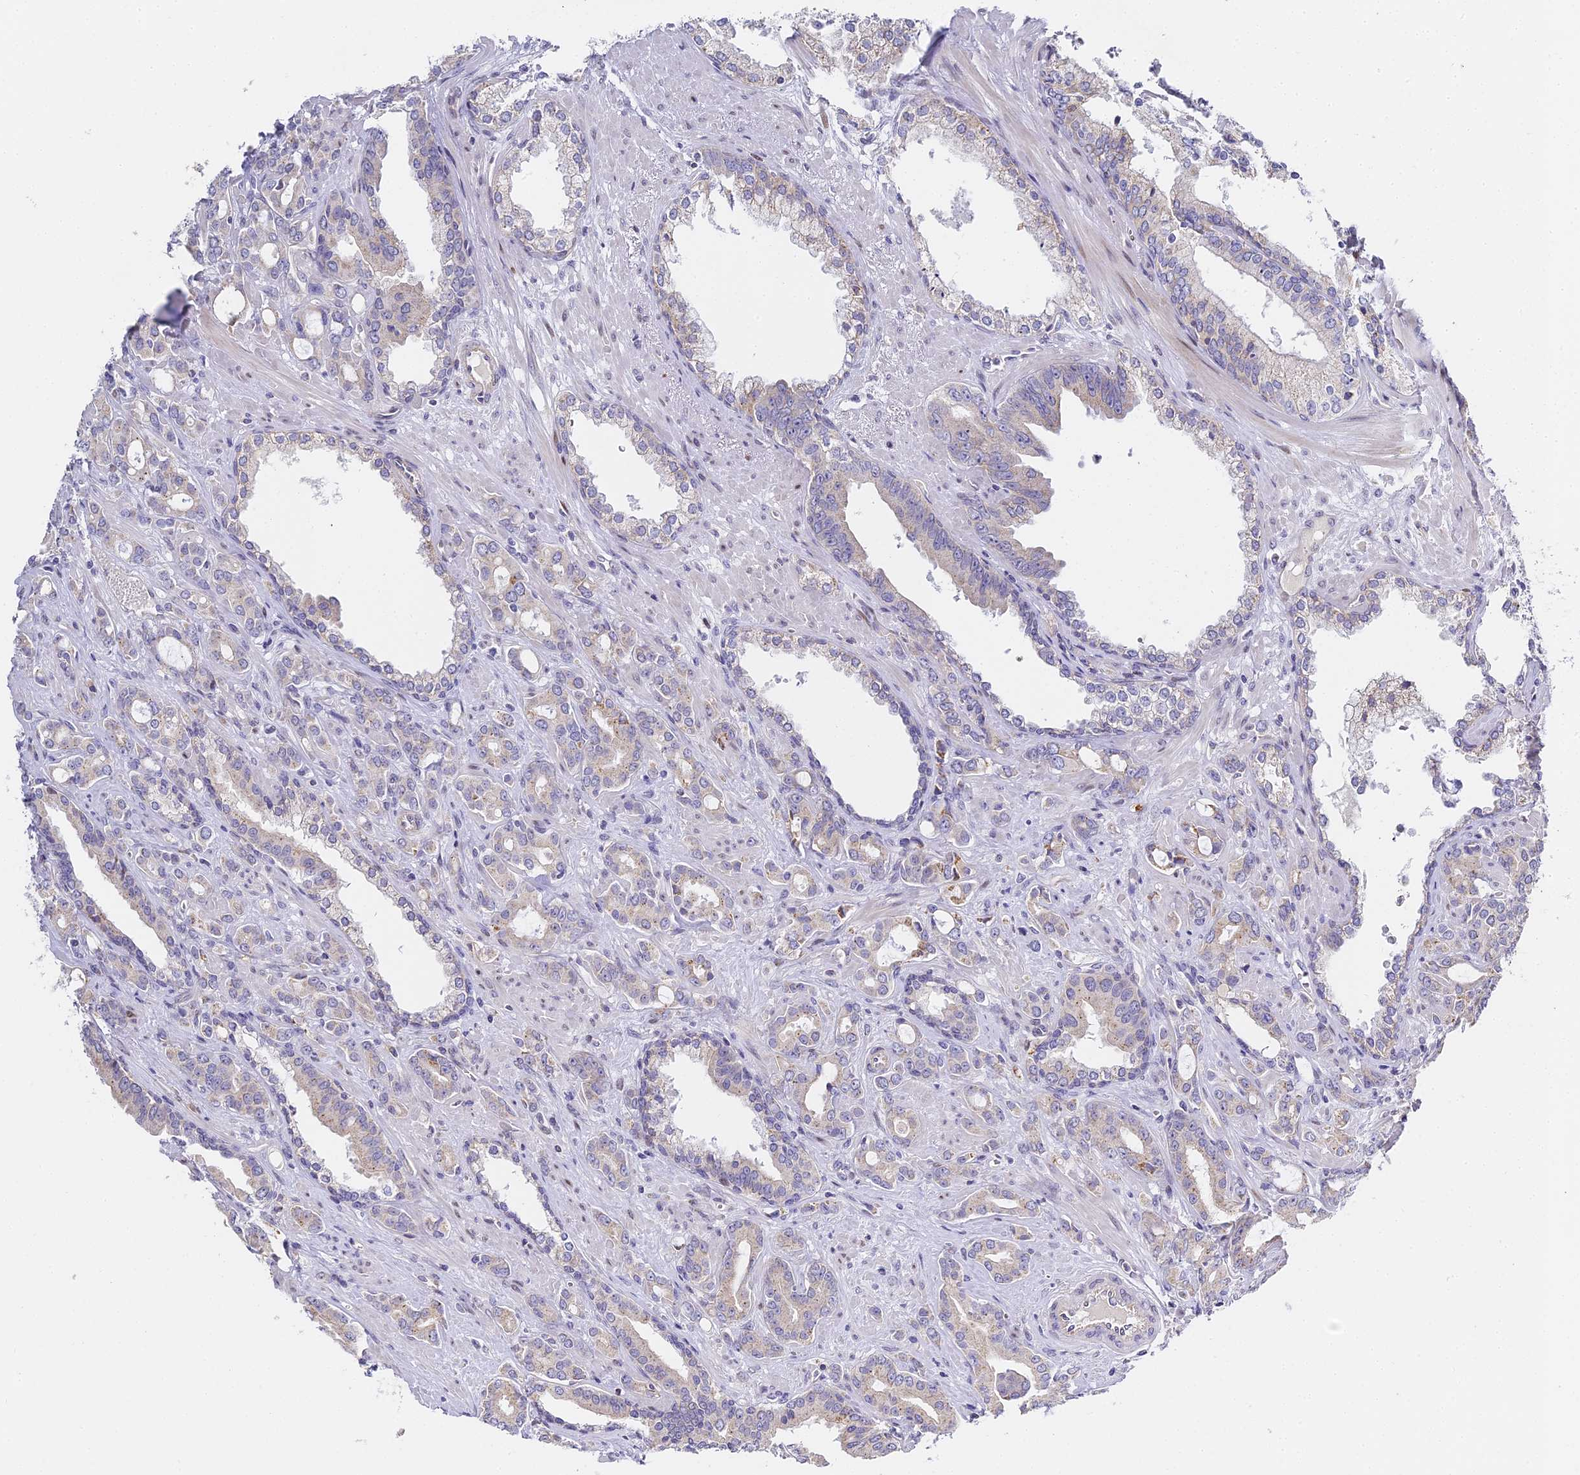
{"staining": {"intensity": "moderate", "quantity": "<25%", "location": "cytoplasmic/membranous"}, "tissue": "prostate cancer", "cell_type": "Tumor cells", "image_type": "cancer", "snomed": [{"axis": "morphology", "description": "Adenocarcinoma, High grade"}, {"axis": "topography", "description": "Prostate"}], "caption": "Immunohistochemistry micrograph of neoplastic tissue: prostate cancer (high-grade adenocarcinoma) stained using IHC reveals low levels of moderate protein expression localized specifically in the cytoplasmic/membranous of tumor cells, appearing as a cytoplasmic/membranous brown color.", "gene": "SERP1", "patient": {"sex": "male", "age": 72}}